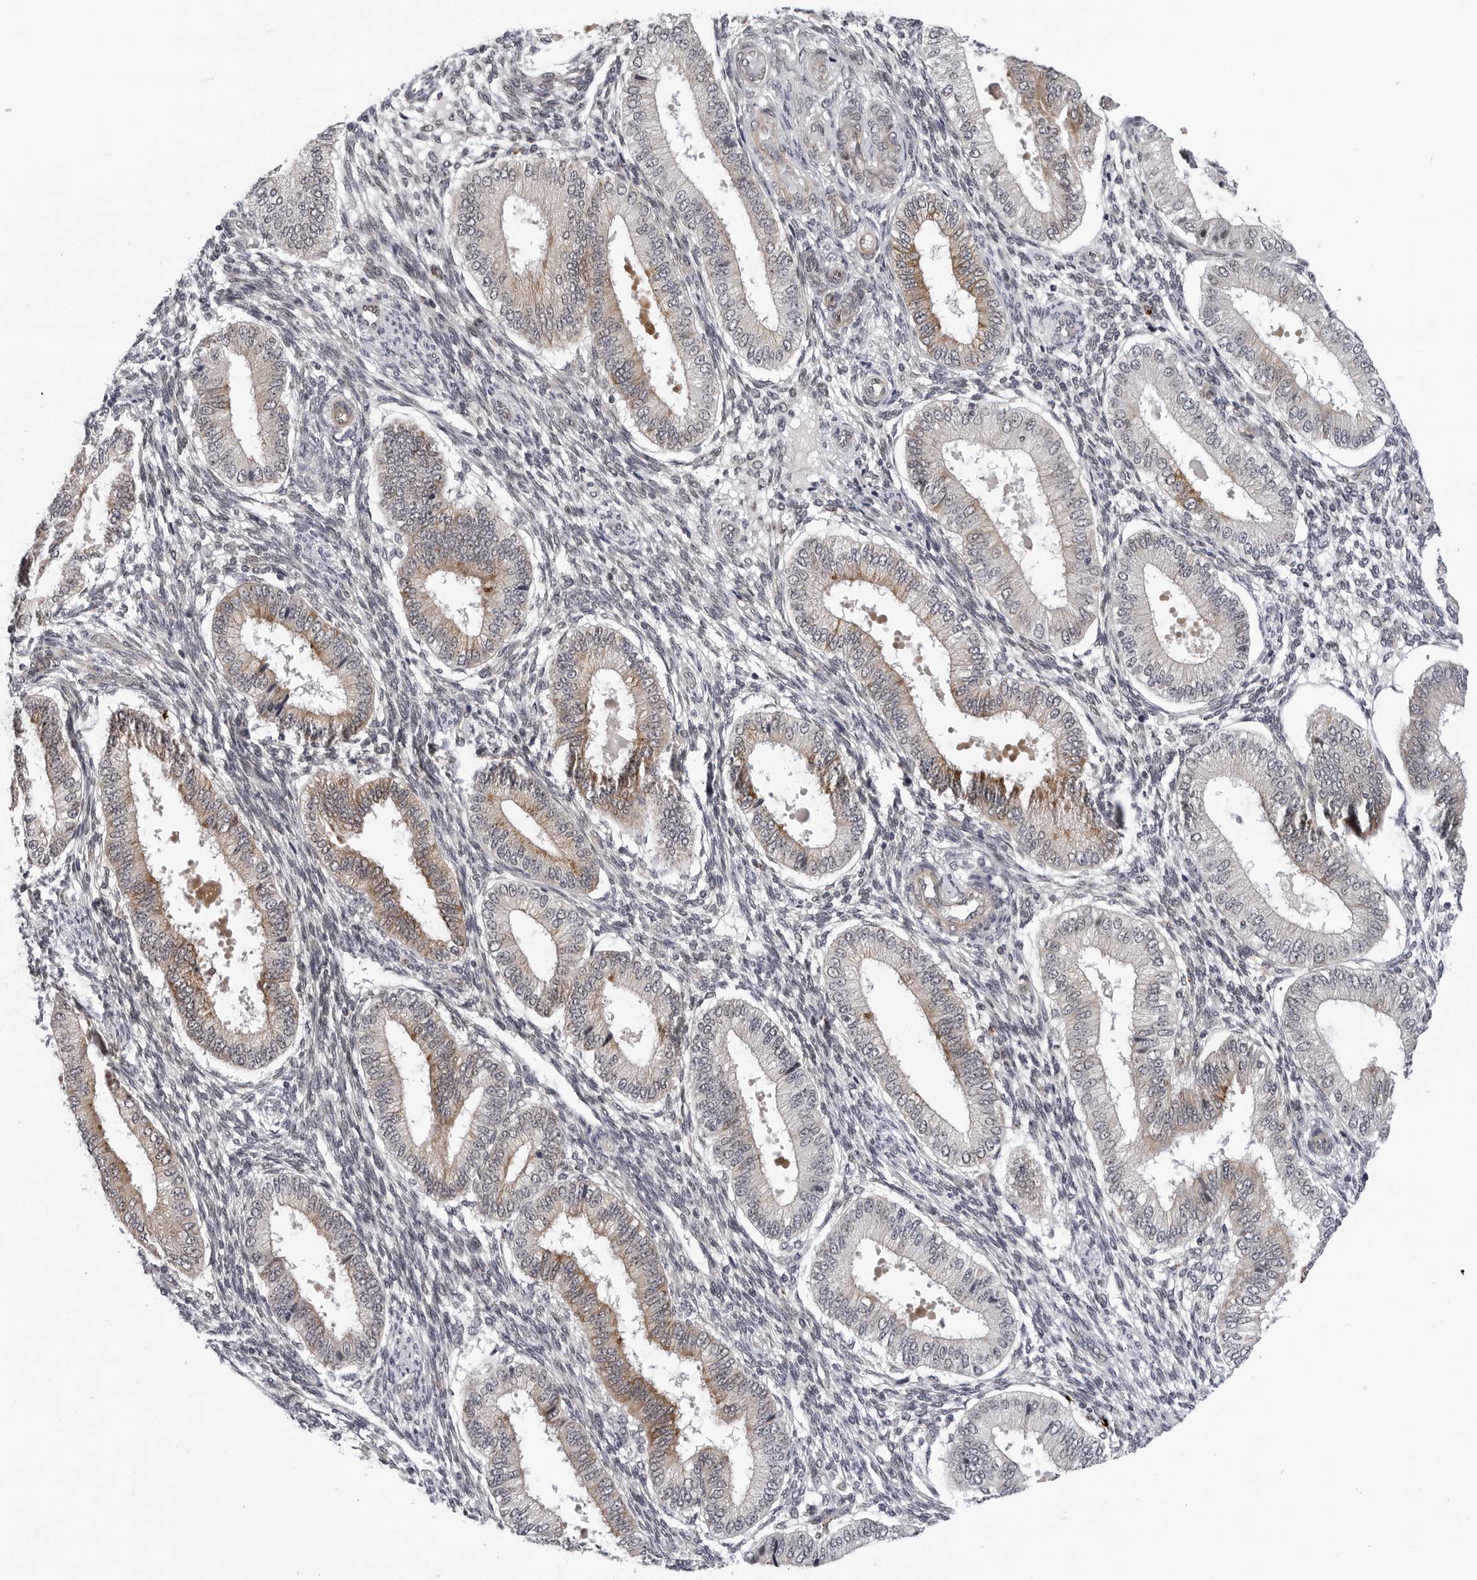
{"staining": {"intensity": "negative", "quantity": "none", "location": "none"}, "tissue": "endometrium", "cell_type": "Cells in endometrial stroma", "image_type": "normal", "snomed": [{"axis": "morphology", "description": "Normal tissue, NOS"}, {"axis": "topography", "description": "Endometrium"}], "caption": "A high-resolution photomicrograph shows immunohistochemistry staining of unremarkable endometrium, which demonstrates no significant expression in cells in endometrial stroma. Nuclei are stained in blue.", "gene": "KIAA1614", "patient": {"sex": "female", "age": 39}}